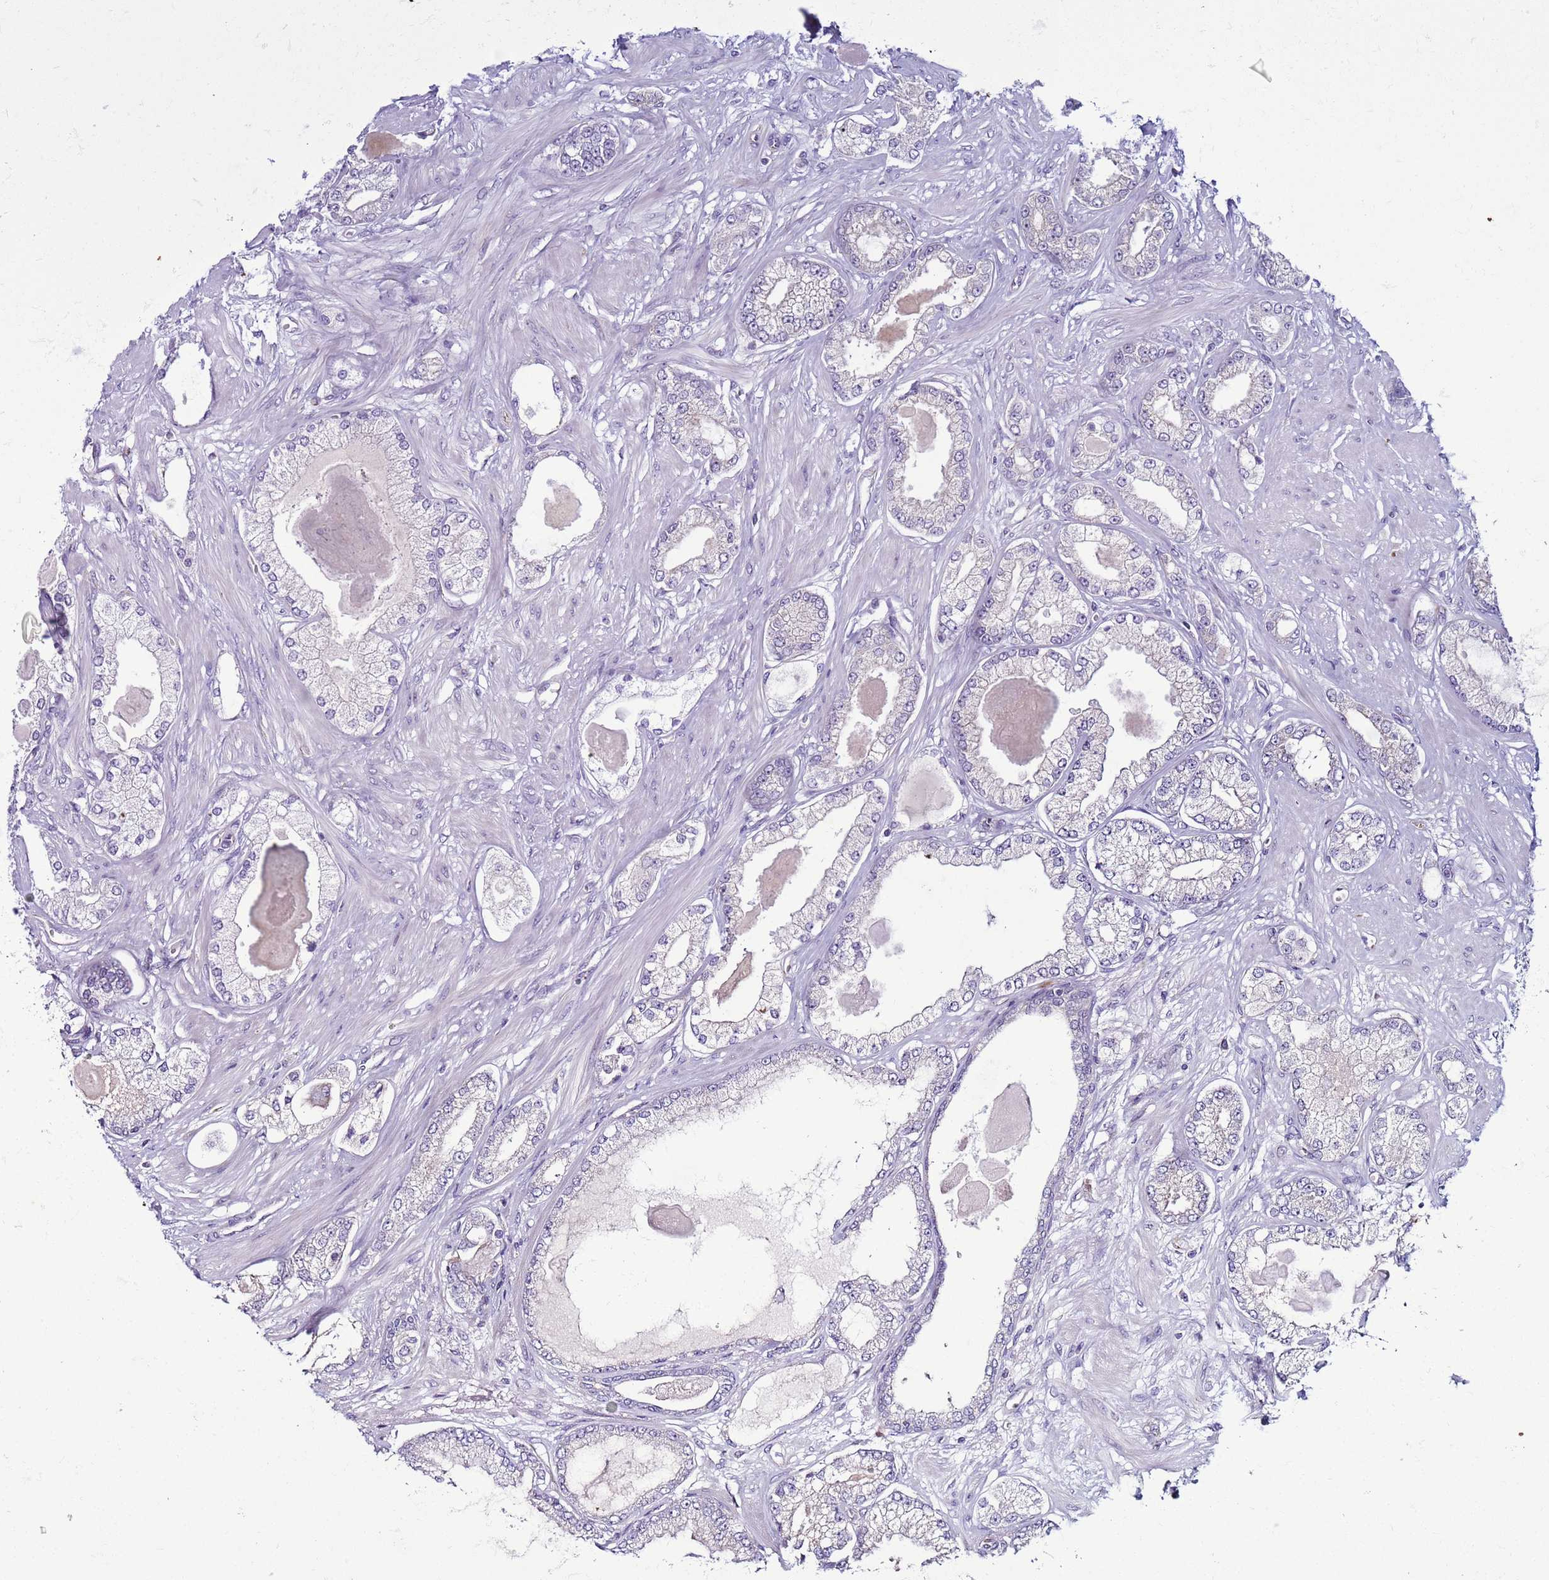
{"staining": {"intensity": "negative", "quantity": "none", "location": "none"}, "tissue": "prostate cancer", "cell_type": "Tumor cells", "image_type": "cancer", "snomed": [{"axis": "morphology", "description": "Adenocarcinoma, Low grade"}, {"axis": "topography", "description": "Prostate"}], "caption": "Prostate low-grade adenocarcinoma stained for a protein using IHC shows no staining tumor cells.", "gene": "NCALD", "patient": {"sex": "male", "age": 64}}